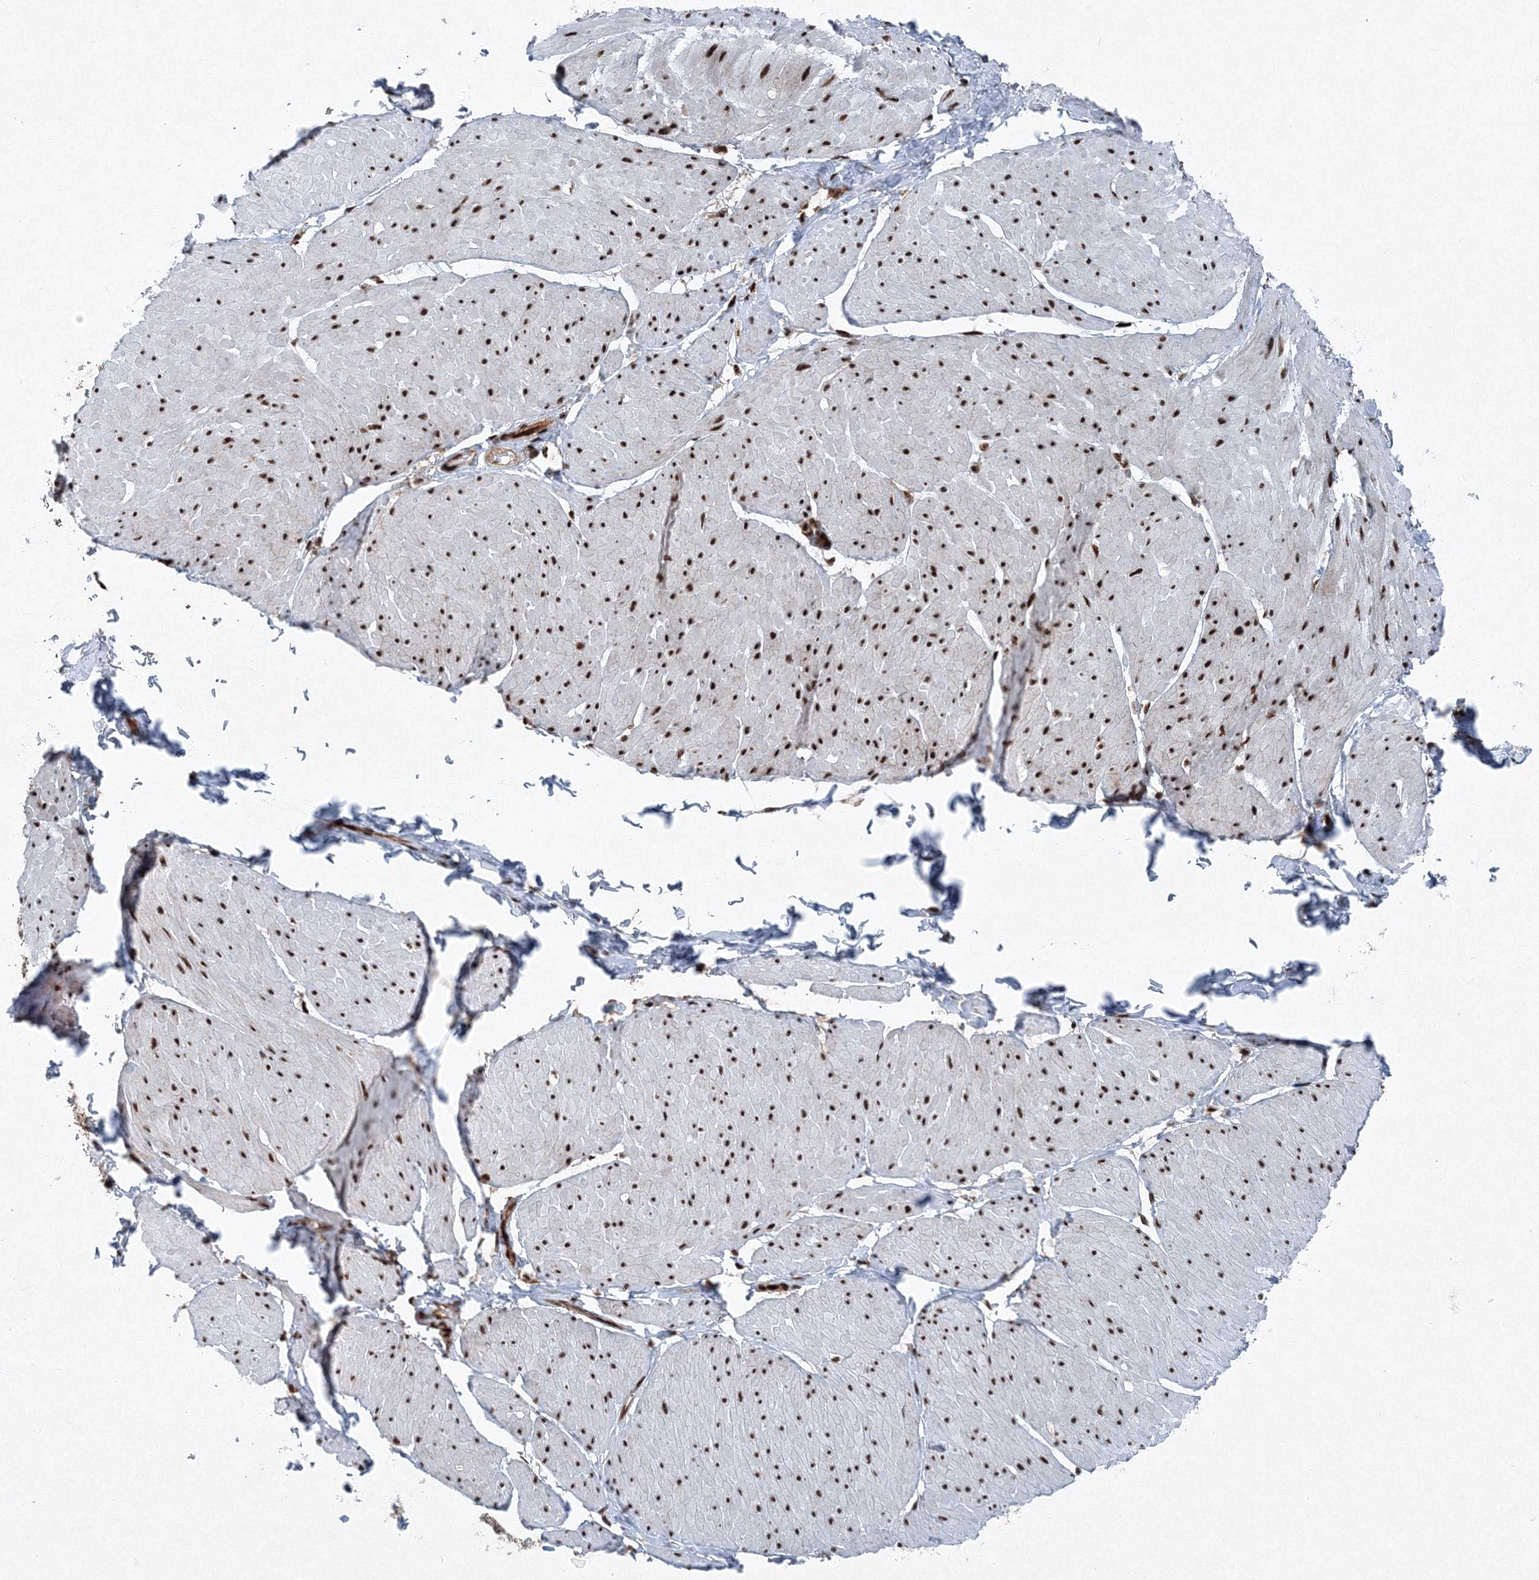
{"staining": {"intensity": "strong", "quantity": ">75%", "location": "nuclear"}, "tissue": "smooth muscle", "cell_type": "Smooth muscle cells", "image_type": "normal", "snomed": [{"axis": "morphology", "description": "Urothelial carcinoma, High grade"}, {"axis": "topography", "description": "Urinary bladder"}], "caption": "Strong nuclear staining for a protein is present in about >75% of smooth muscle cells of unremarkable smooth muscle using immunohistochemistry.", "gene": "SNRPC", "patient": {"sex": "male", "age": 46}}